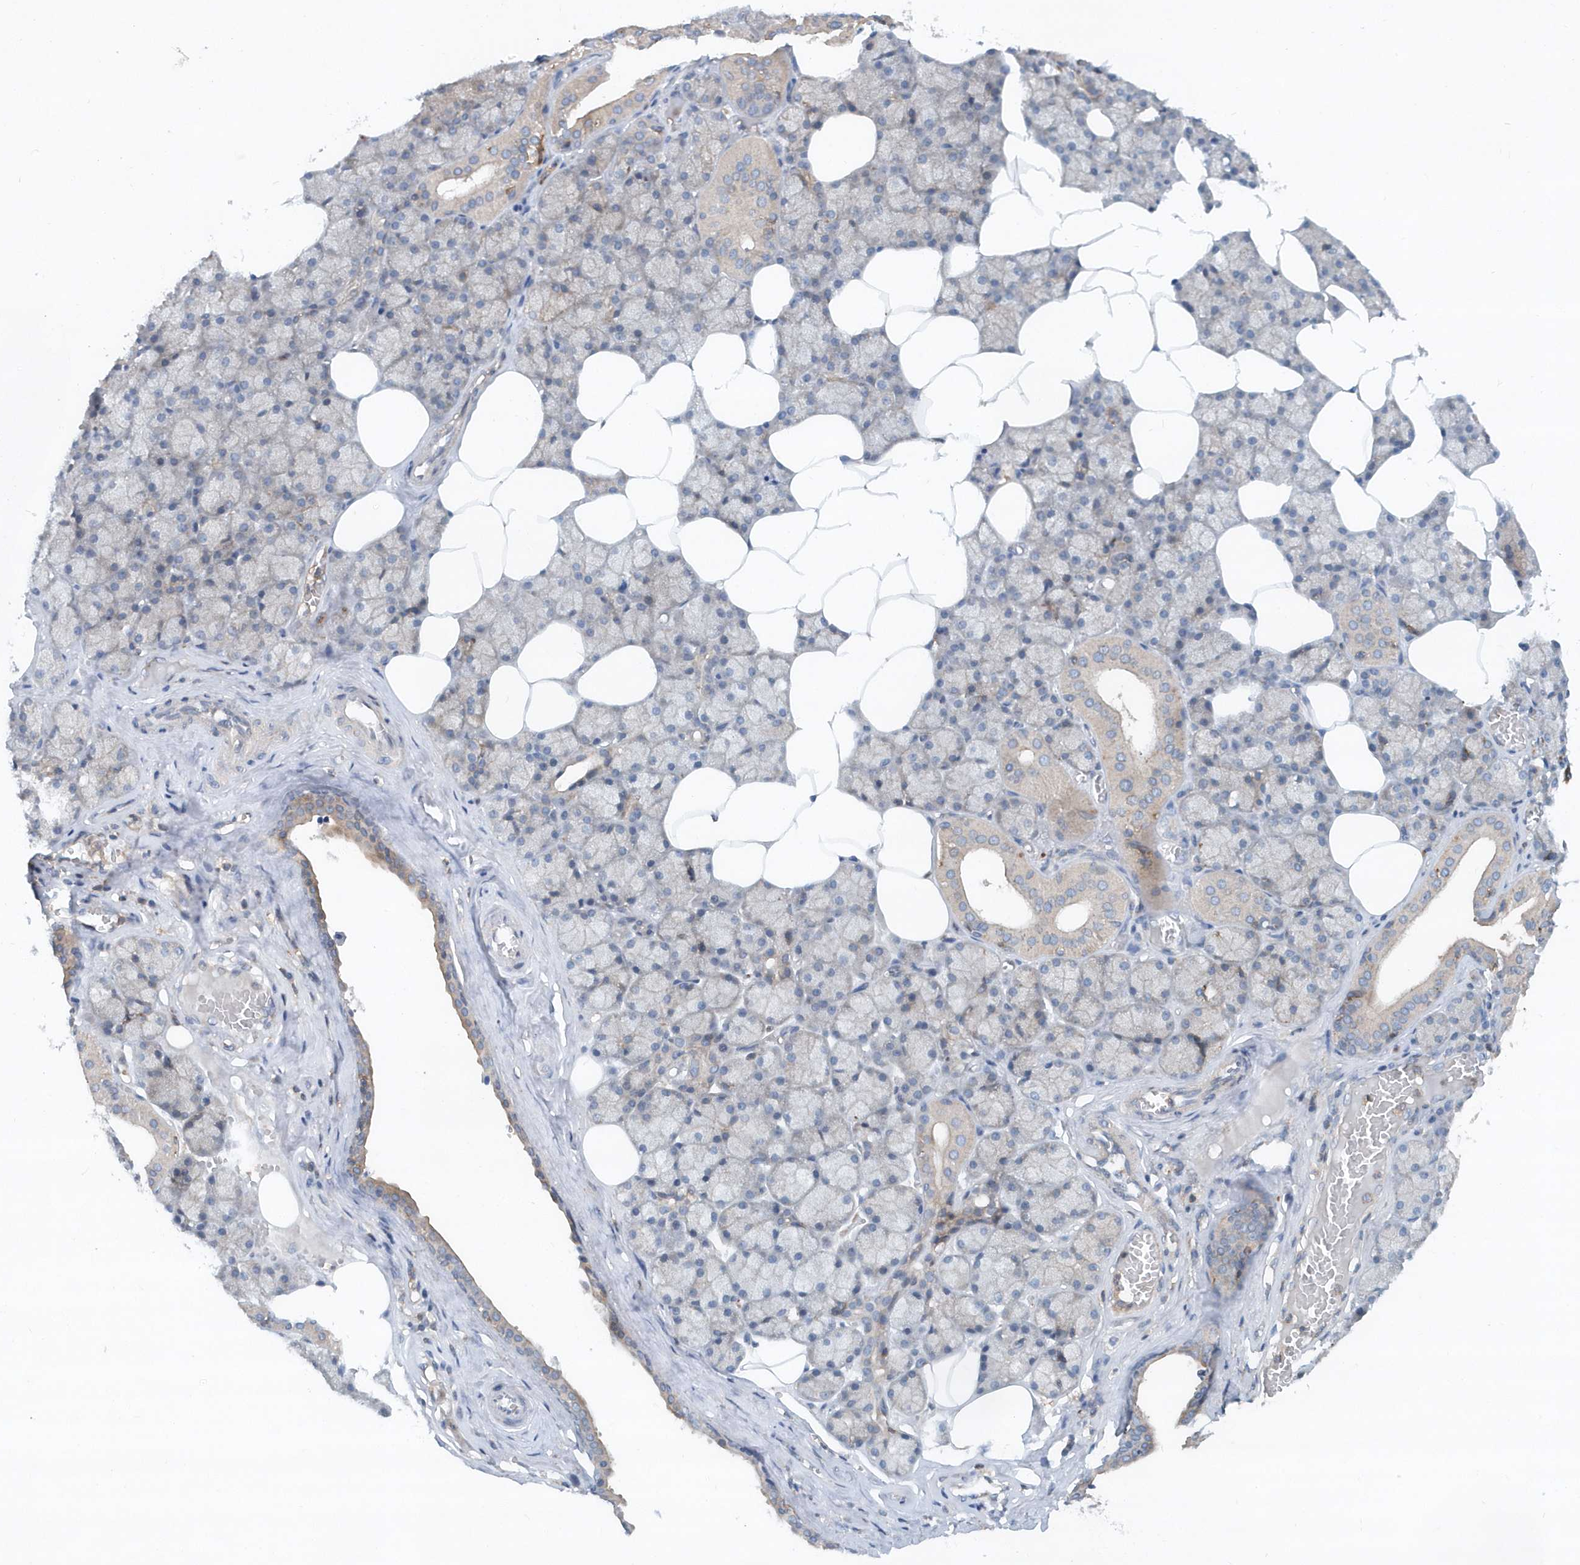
{"staining": {"intensity": "weak", "quantity": "<25%", "location": "cytoplasmic/membranous"}, "tissue": "salivary gland", "cell_type": "Glandular cells", "image_type": "normal", "snomed": [{"axis": "morphology", "description": "Normal tissue, NOS"}, {"axis": "topography", "description": "Salivary gland"}], "caption": "Immunohistochemistry (IHC) of benign human salivary gland reveals no expression in glandular cells.", "gene": "P2RY10", "patient": {"sex": "male", "age": 62}}